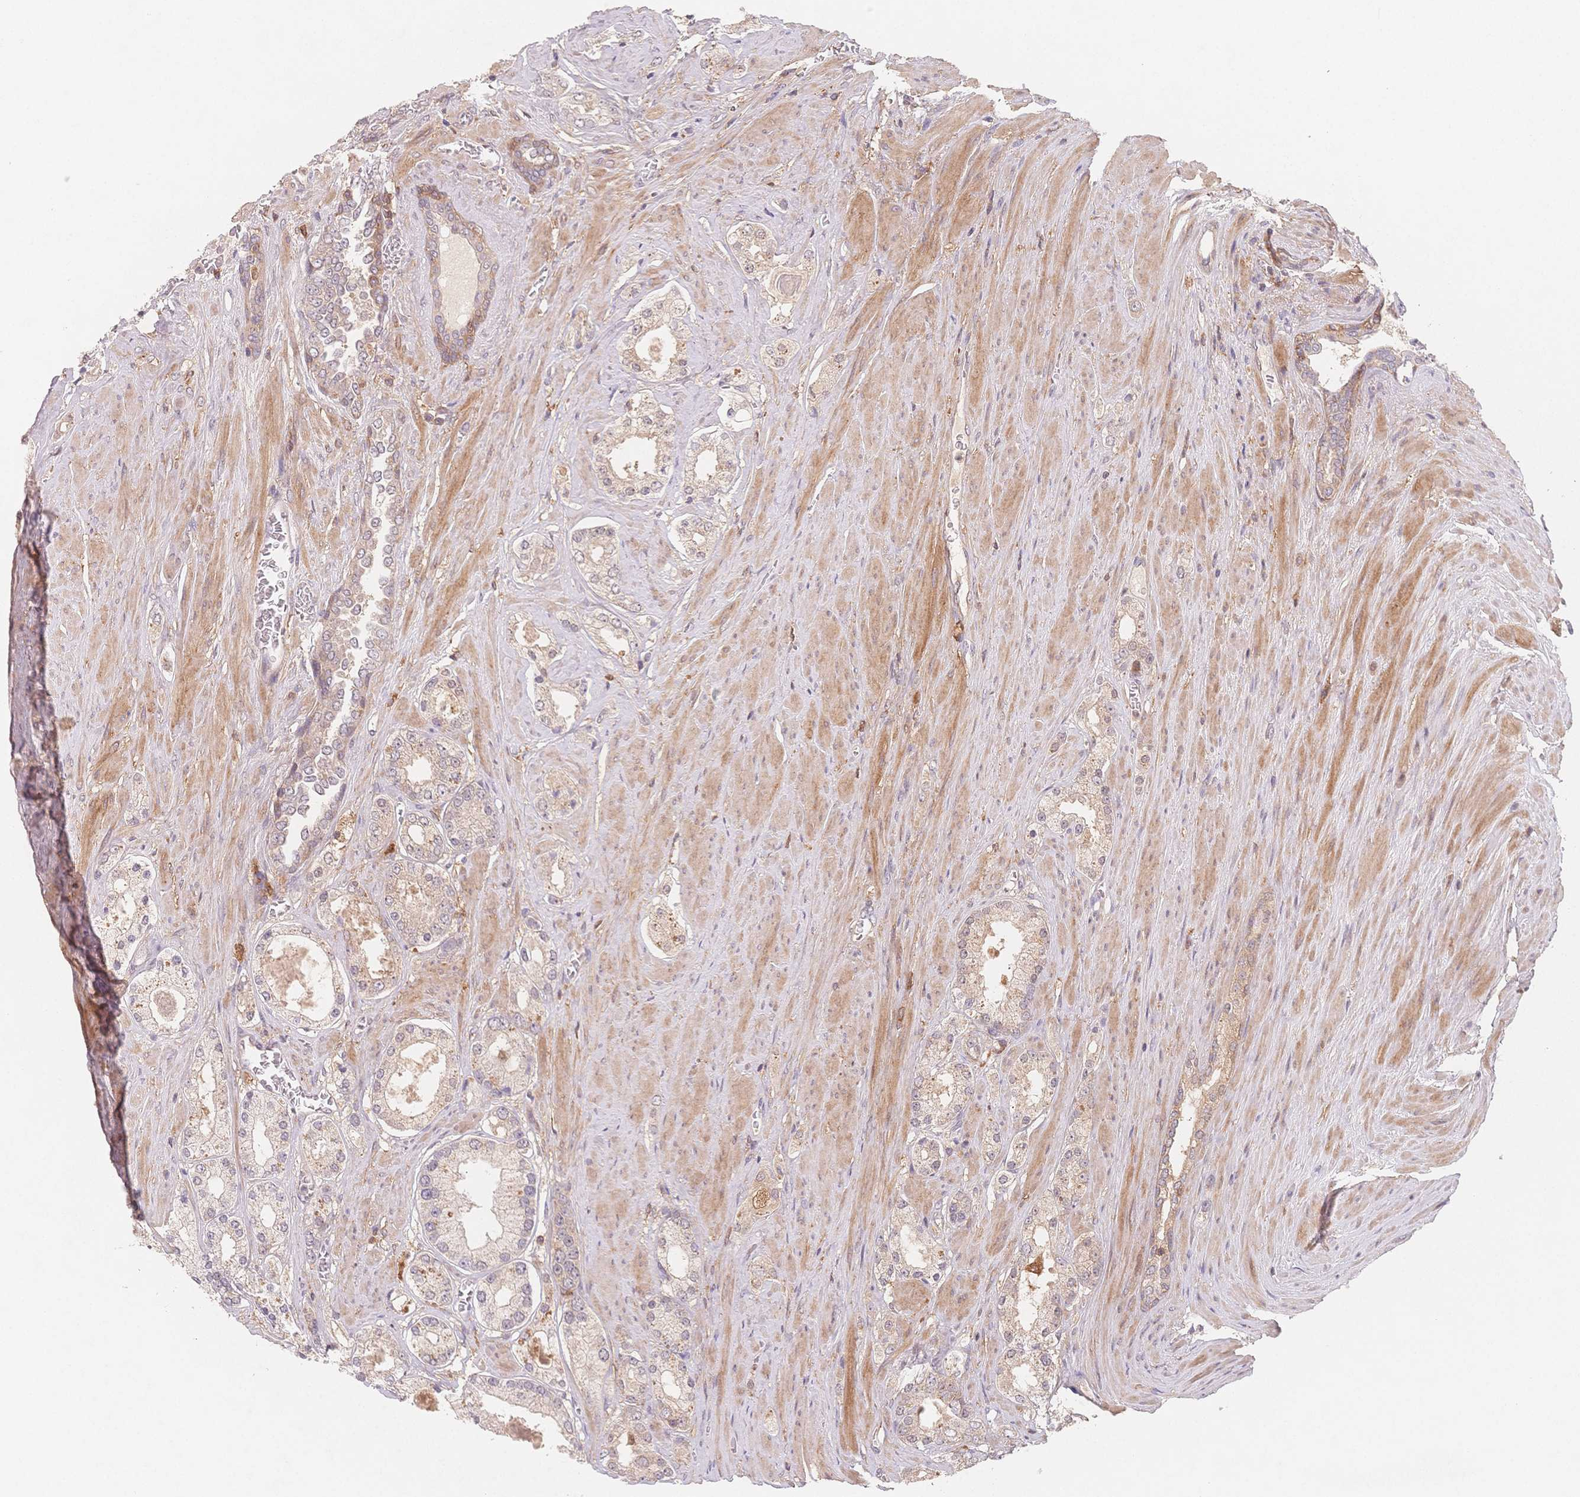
{"staining": {"intensity": "weak", "quantity": "<25%", "location": "cytoplasmic/membranous"}, "tissue": "prostate cancer", "cell_type": "Tumor cells", "image_type": "cancer", "snomed": [{"axis": "morphology", "description": "Adenocarcinoma, High grade"}, {"axis": "topography", "description": "Prostate"}], "caption": "The micrograph demonstrates no staining of tumor cells in prostate cancer (high-grade adenocarcinoma).", "gene": "C12orf75", "patient": {"sex": "male", "age": 67}}